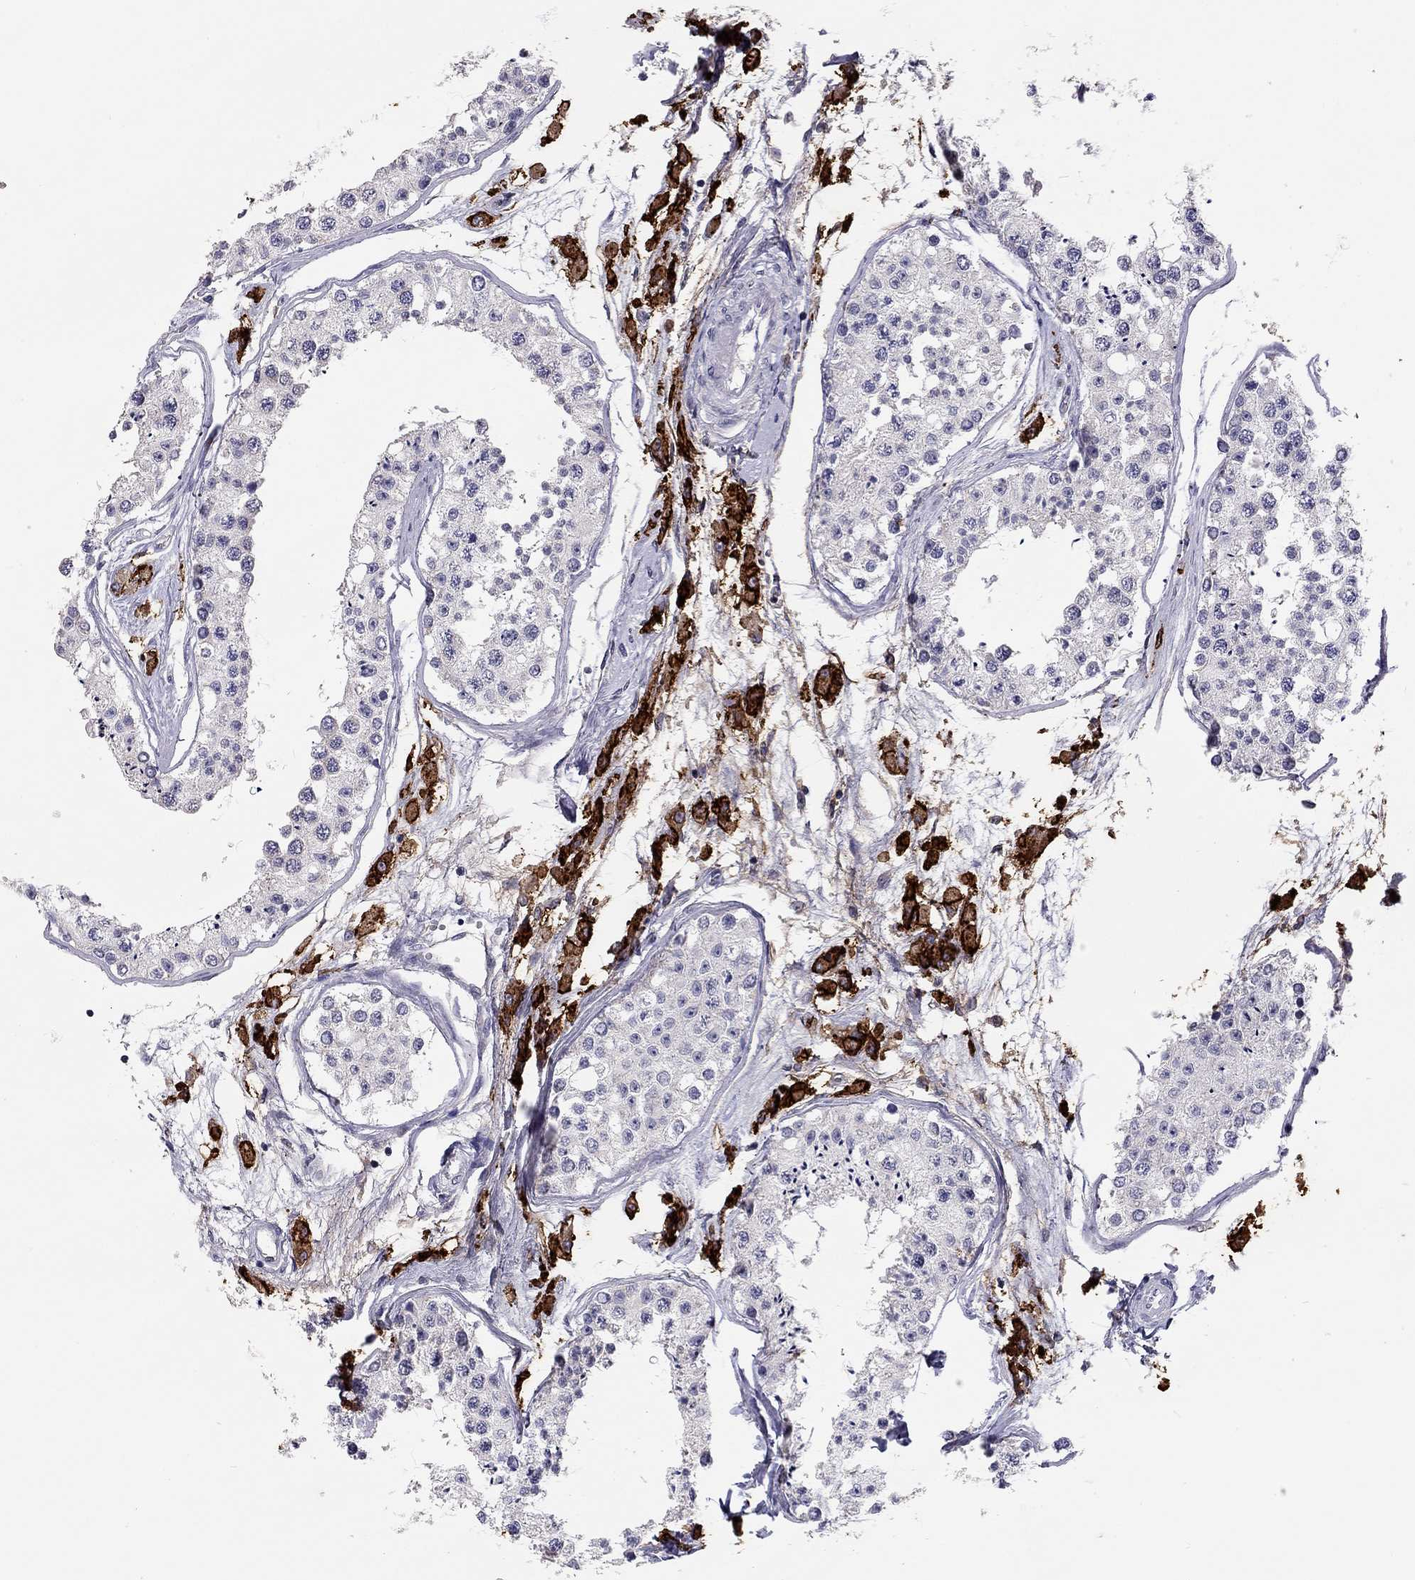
{"staining": {"intensity": "negative", "quantity": "none", "location": "none"}, "tissue": "testis", "cell_type": "Cells in seminiferous ducts", "image_type": "normal", "snomed": [{"axis": "morphology", "description": "Normal tissue, NOS"}, {"axis": "topography", "description": "Testis"}], "caption": "Immunohistochemical staining of unremarkable human testis reveals no significant expression in cells in seminiferous ducts. (DAB immunohistochemistry (IHC), high magnification).", "gene": "SCARB1", "patient": {"sex": "male", "age": 25}}